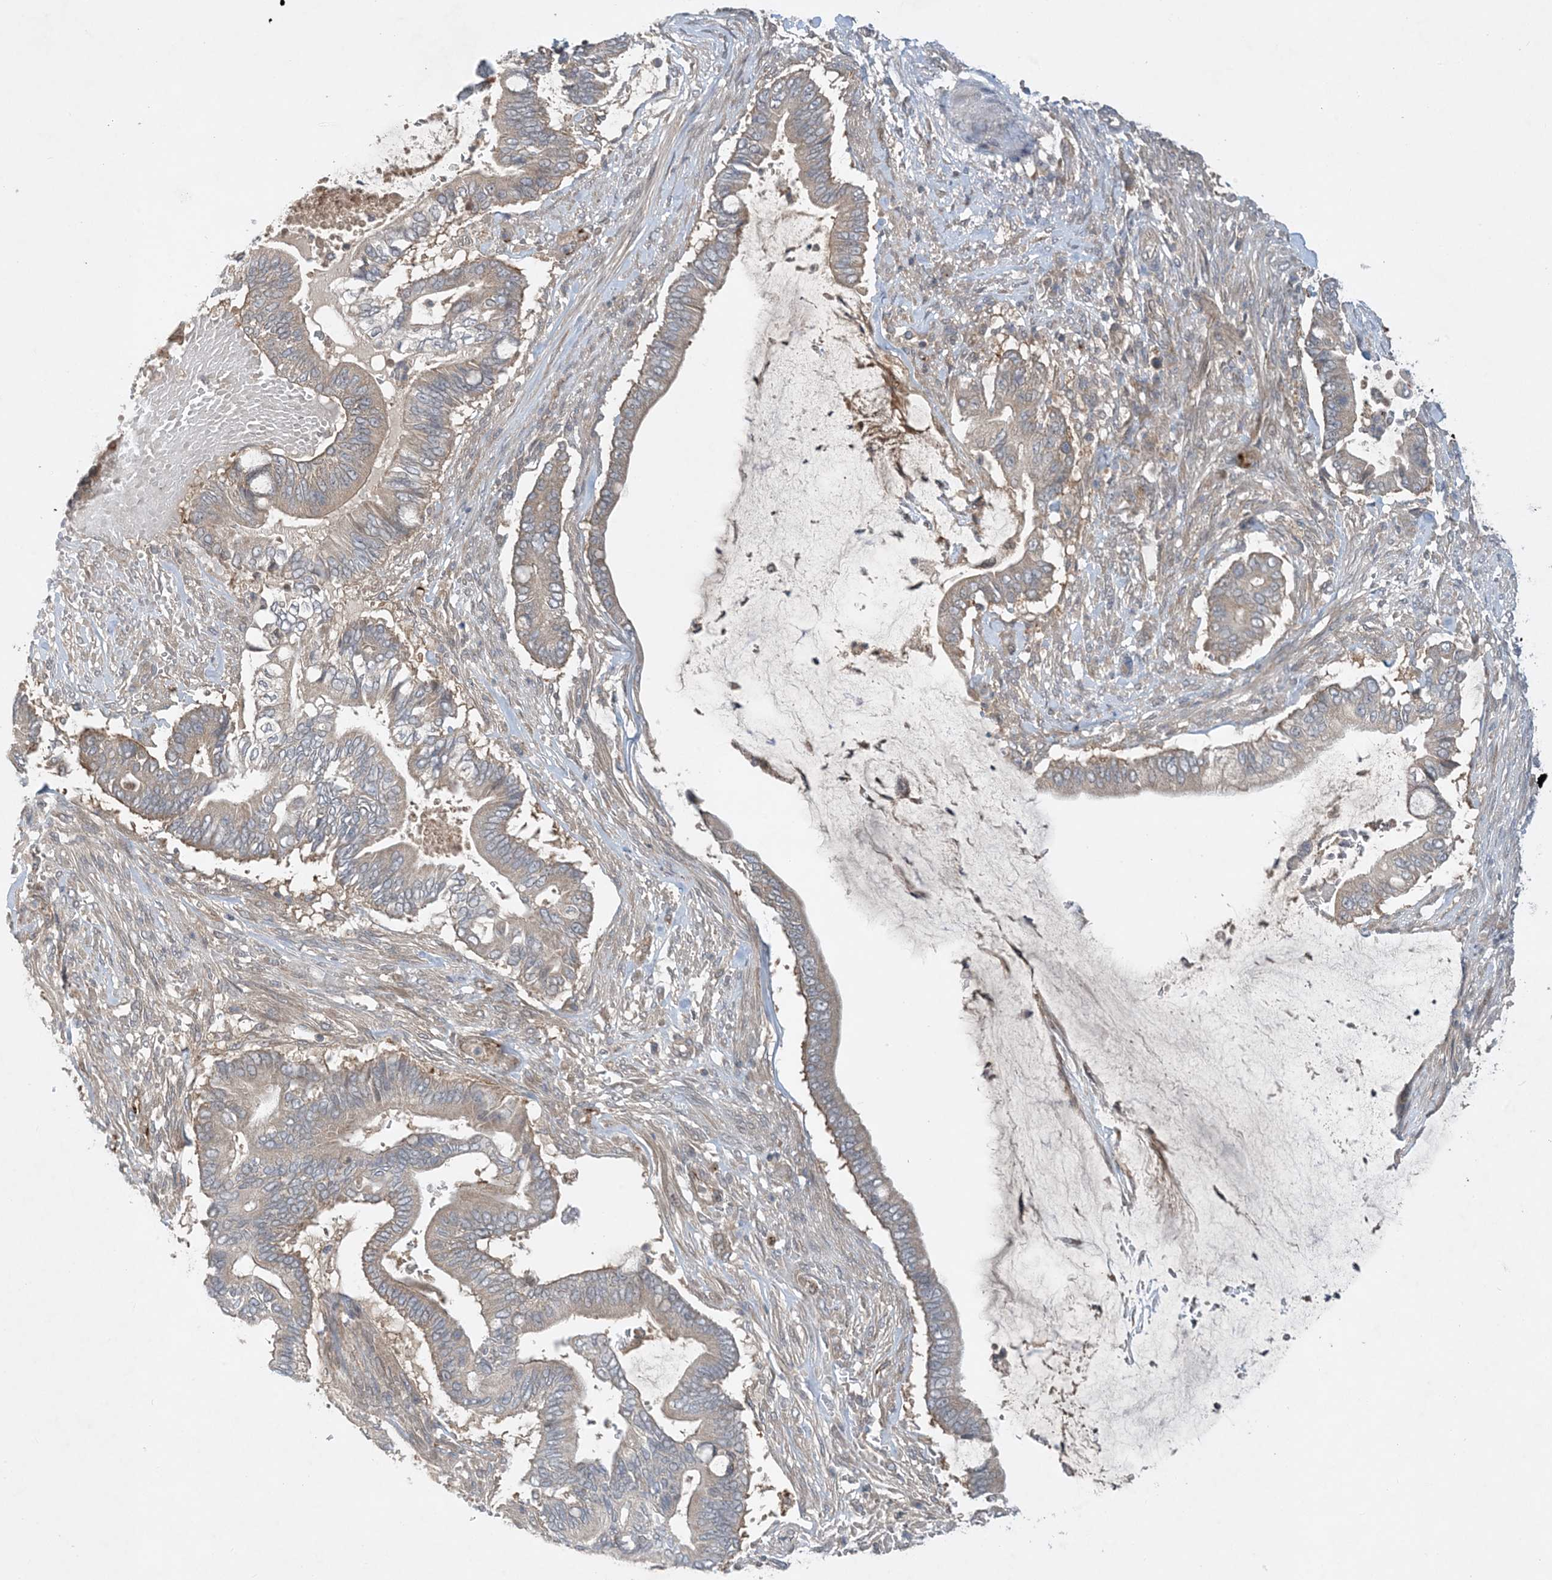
{"staining": {"intensity": "weak", "quantity": "<25%", "location": "cytoplasmic/membranous"}, "tissue": "pancreatic cancer", "cell_type": "Tumor cells", "image_type": "cancer", "snomed": [{"axis": "morphology", "description": "Adenocarcinoma, NOS"}, {"axis": "topography", "description": "Pancreas"}], "caption": "Pancreatic cancer (adenocarcinoma) was stained to show a protein in brown. There is no significant positivity in tumor cells.", "gene": "TINAG", "patient": {"sex": "male", "age": 68}}